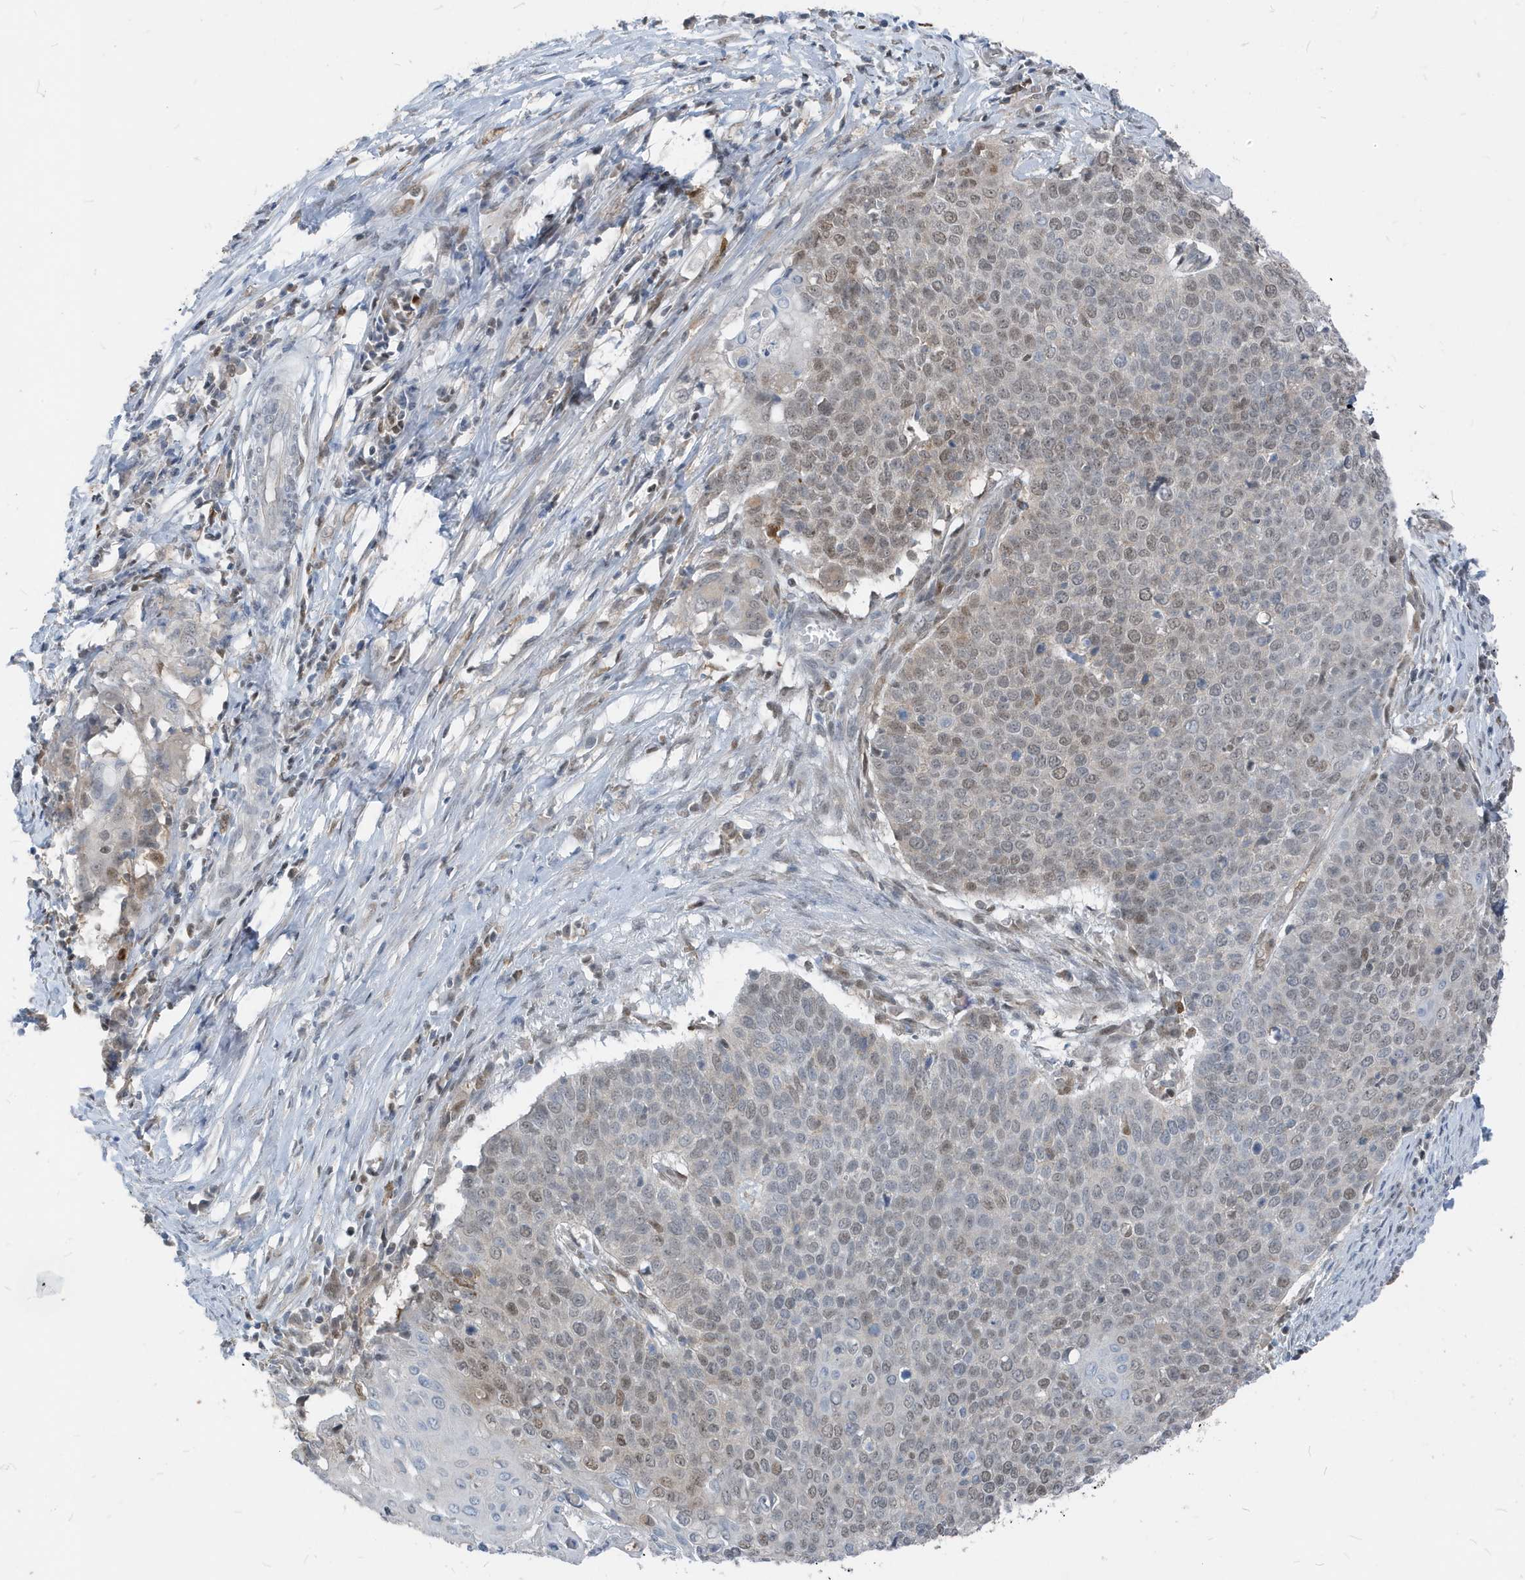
{"staining": {"intensity": "weak", "quantity": ">75%", "location": "nuclear"}, "tissue": "cervical cancer", "cell_type": "Tumor cells", "image_type": "cancer", "snomed": [{"axis": "morphology", "description": "Squamous cell carcinoma, NOS"}, {"axis": "topography", "description": "Cervix"}], "caption": "Immunohistochemistry (DAB) staining of human squamous cell carcinoma (cervical) exhibits weak nuclear protein expression in approximately >75% of tumor cells.", "gene": "NCOA7", "patient": {"sex": "female", "age": 39}}